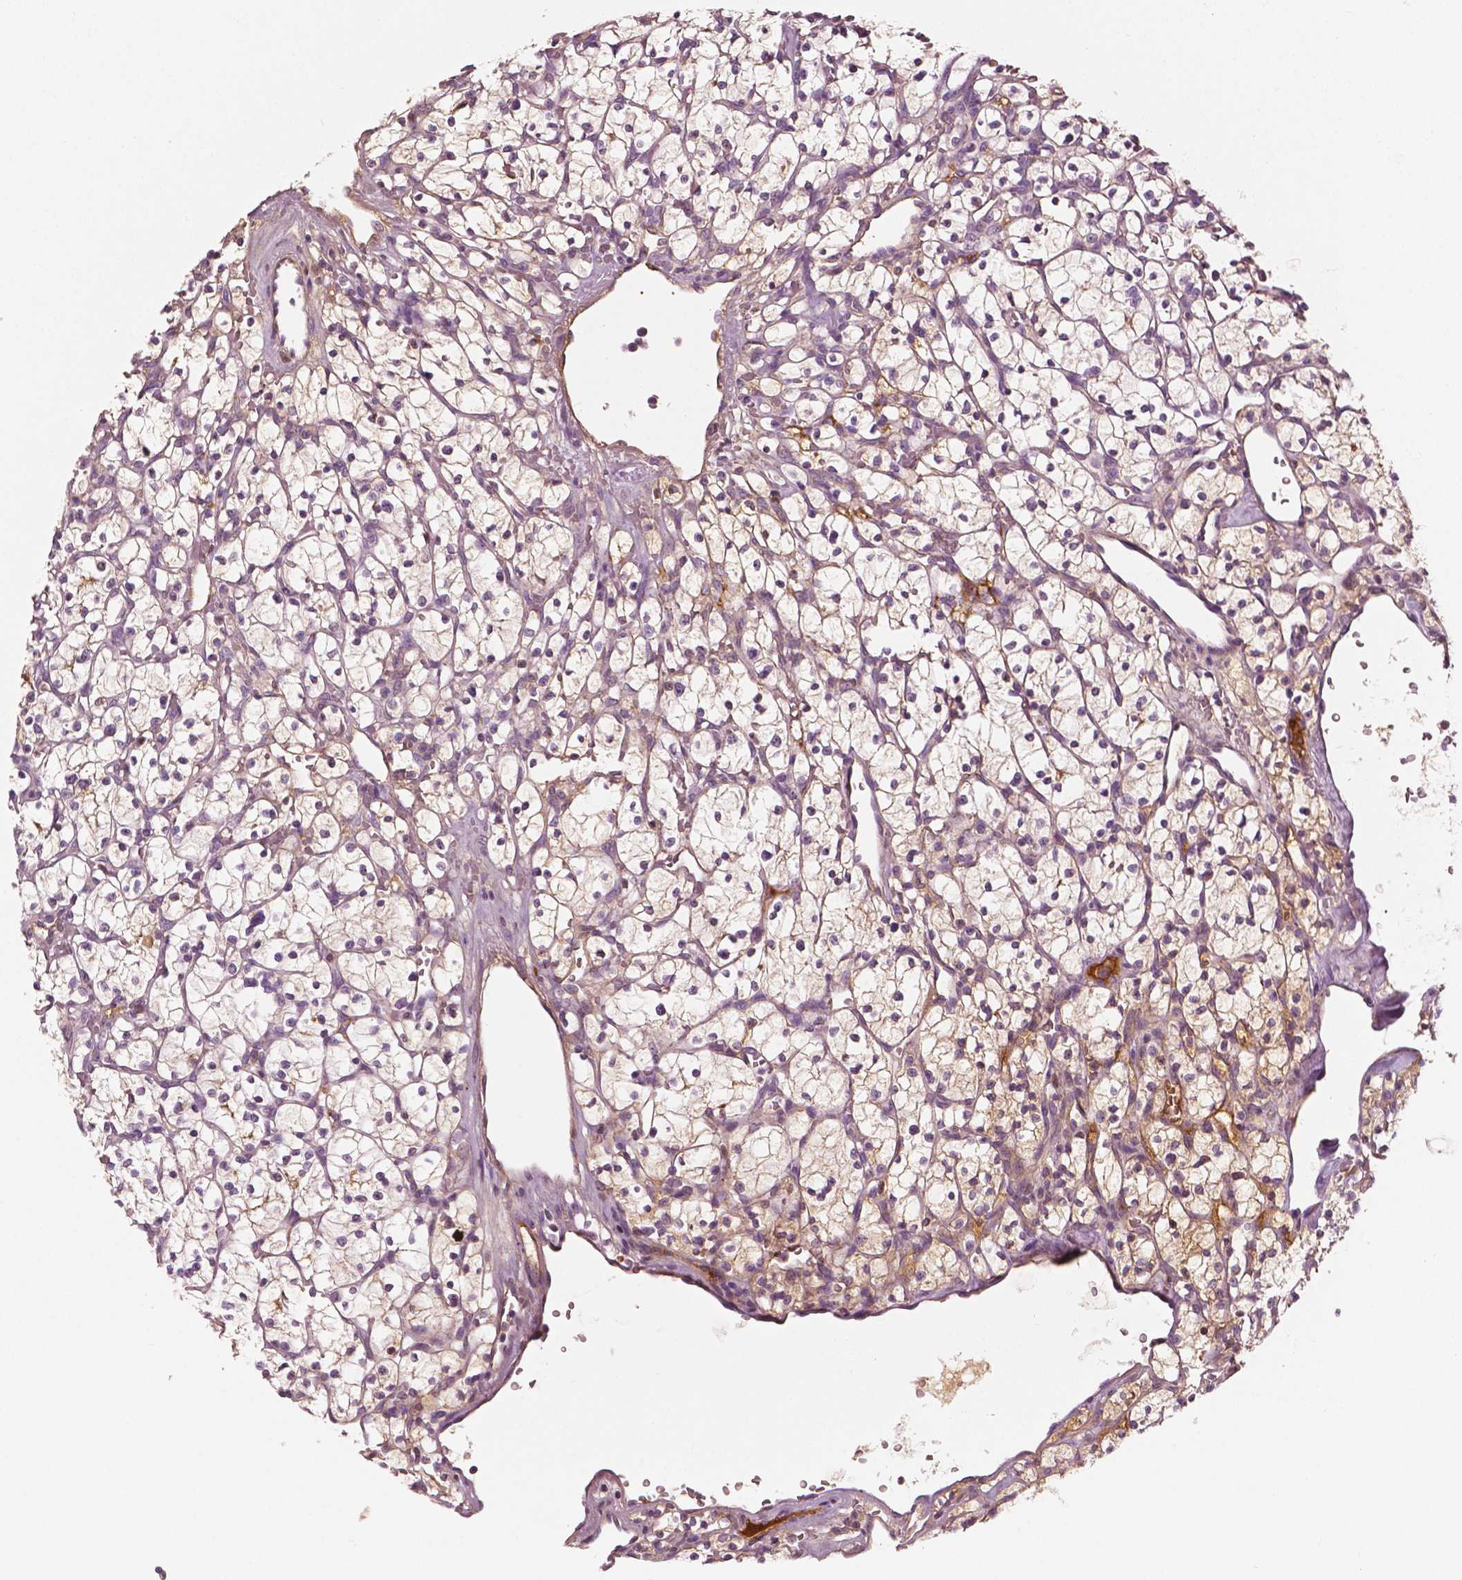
{"staining": {"intensity": "negative", "quantity": "none", "location": "none"}, "tissue": "renal cancer", "cell_type": "Tumor cells", "image_type": "cancer", "snomed": [{"axis": "morphology", "description": "Adenocarcinoma, NOS"}, {"axis": "topography", "description": "Kidney"}], "caption": "Immunohistochemical staining of renal adenocarcinoma exhibits no significant staining in tumor cells.", "gene": "APOA4", "patient": {"sex": "female", "age": 64}}